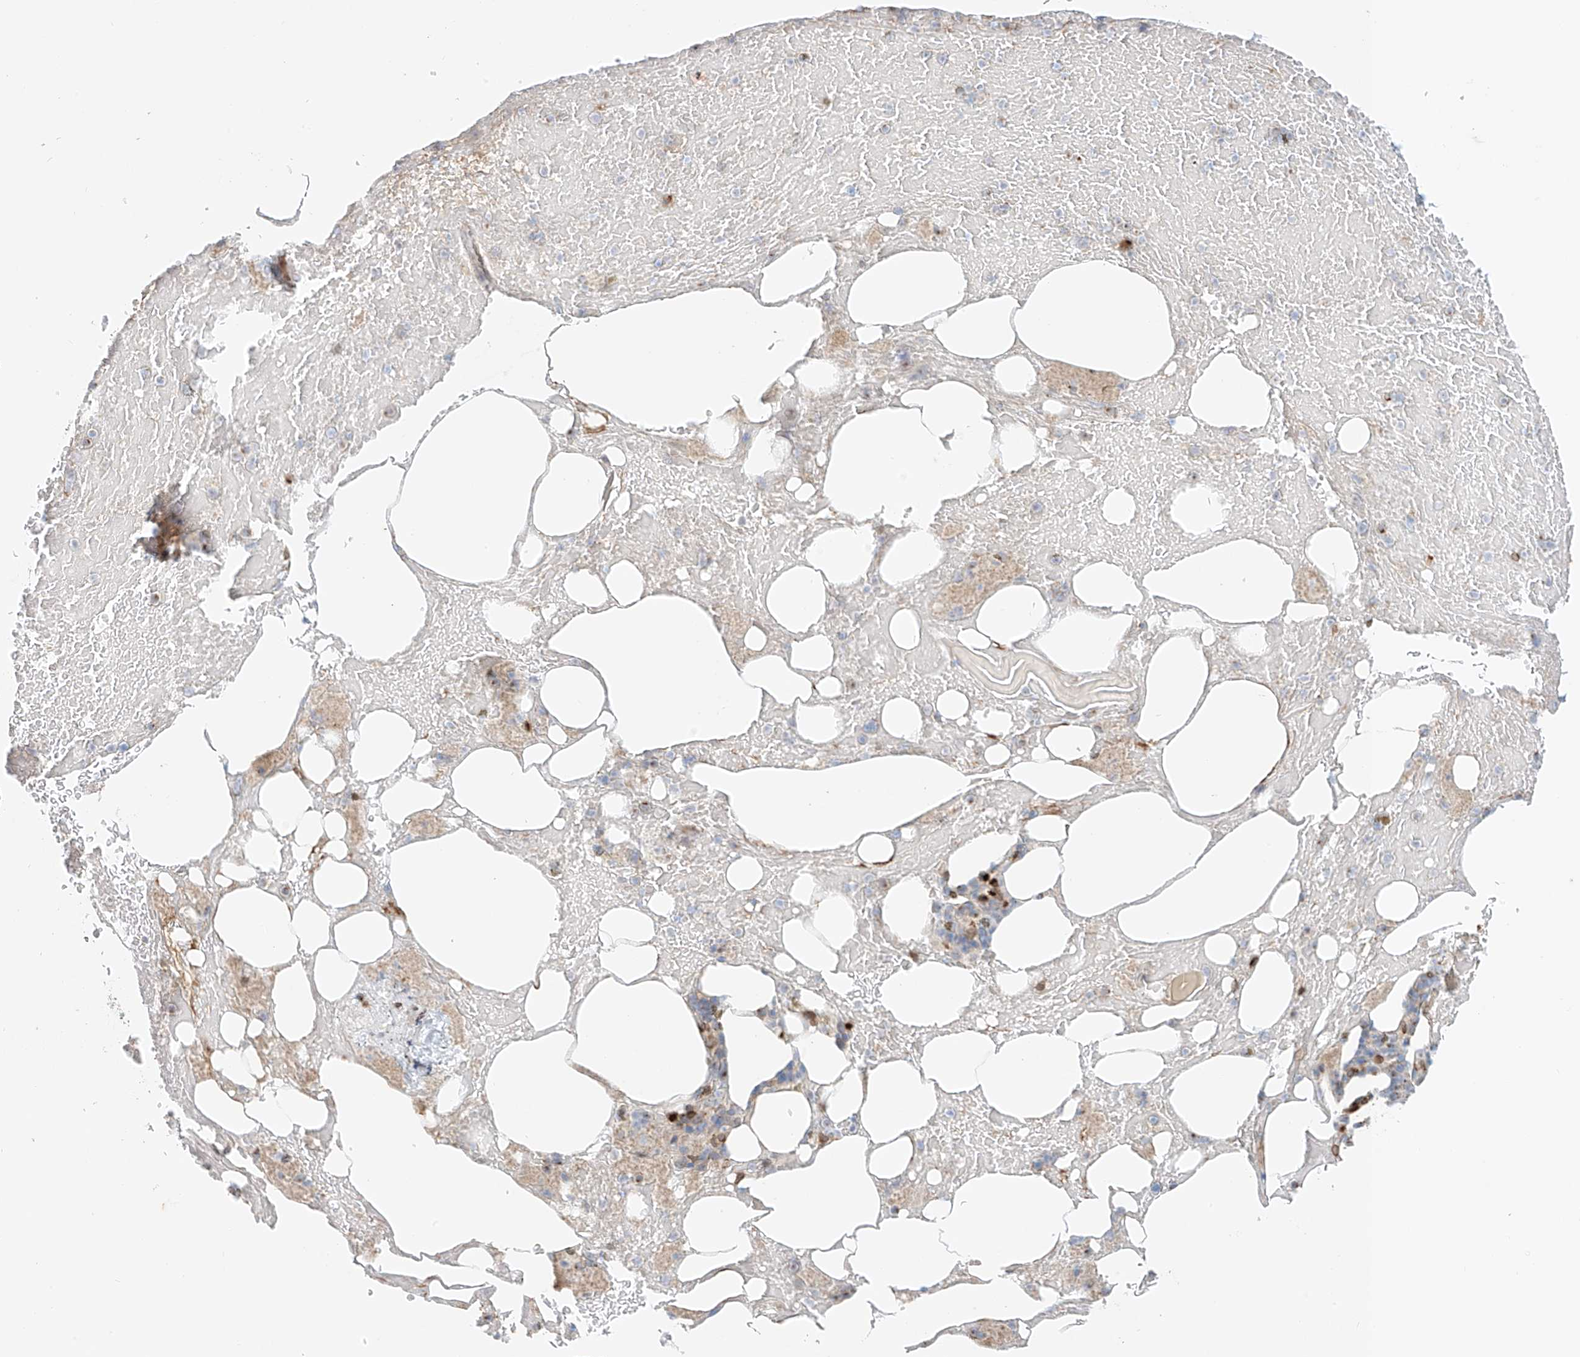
{"staining": {"intensity": "weak", "quantity": "25%-75%", "location": "cytoplasmic/membranous"}, "tissue": "bone marrow", "cell_type": "Hematopoietic cells", "image_type": "normal", "snomed": [{"axis": "morphology", "description": "Normal tissue, NOS"}, {"axis": "topography", "description": "Bone marrow"}], "caption": "Bone marrow stained for a protein (brown) demonstrates weak cytoplasmic/membranous positive positivity in approximately 25%-75% of hematopoietic cells.", "gene": "STARD9", "patient": {"sex": "male", "age": 60}}